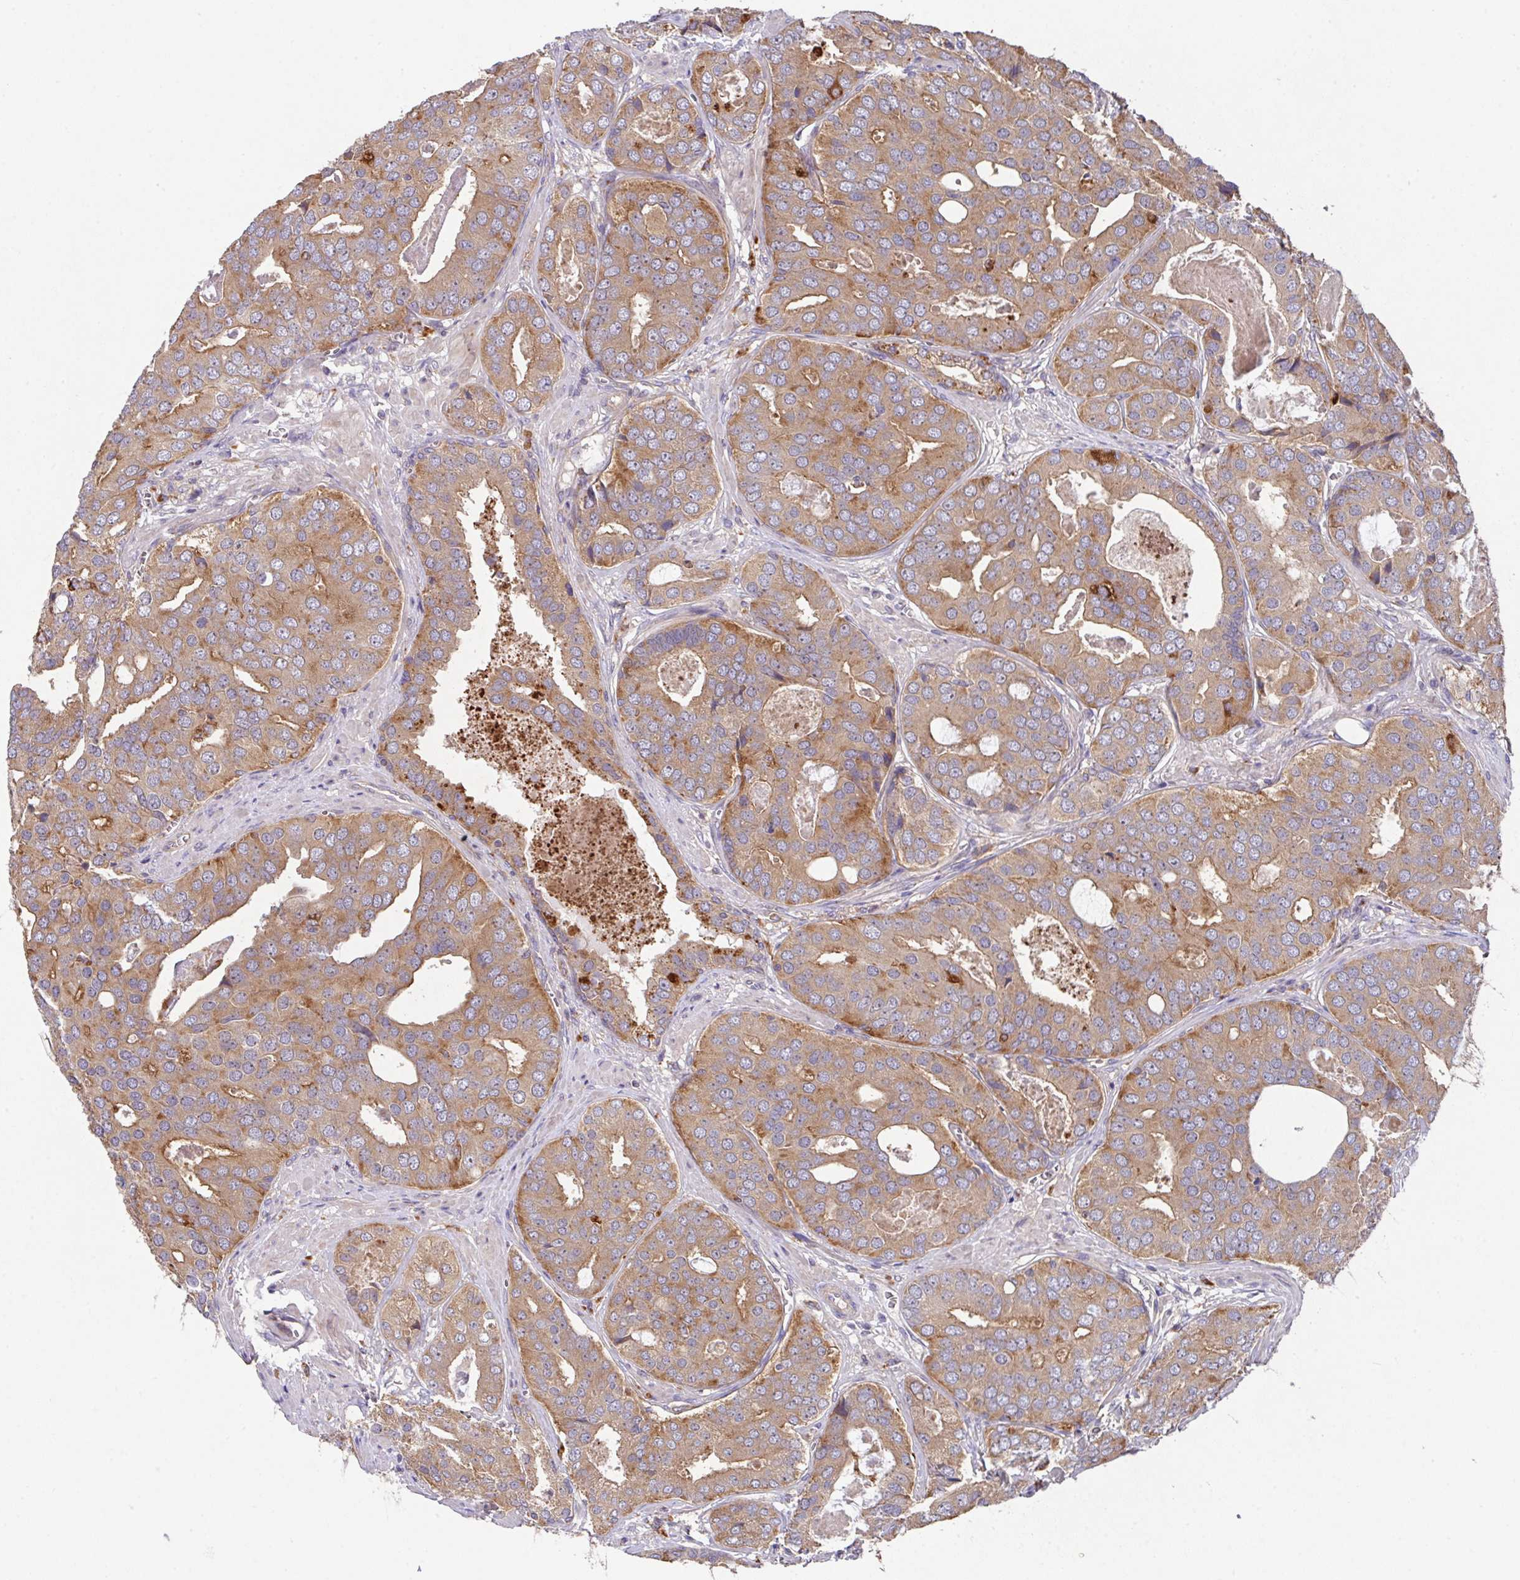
{"staining": {"intensity": "moderate", "quantity": ">75%", "location": "cytoplasmic/membranous"}, "tissue": "prostate cancer", "cell_type": "Tumor cells", "image_type": "cancer", "snomed": [{"axis": "morphology", "description": "Adenocarcinoma, High grade"}, {"axis": "topography", "description": "Prostate"}], "caption": "A brown stain labels moderate cytoplasmic/membranous staining of a protein in prostate high-grade adenocarcinoma tumor cells. (IHC, brightfield microscopy, high magnification).", "gene": "TRIM14", "patient": {"sex": "male", "age": 71}}